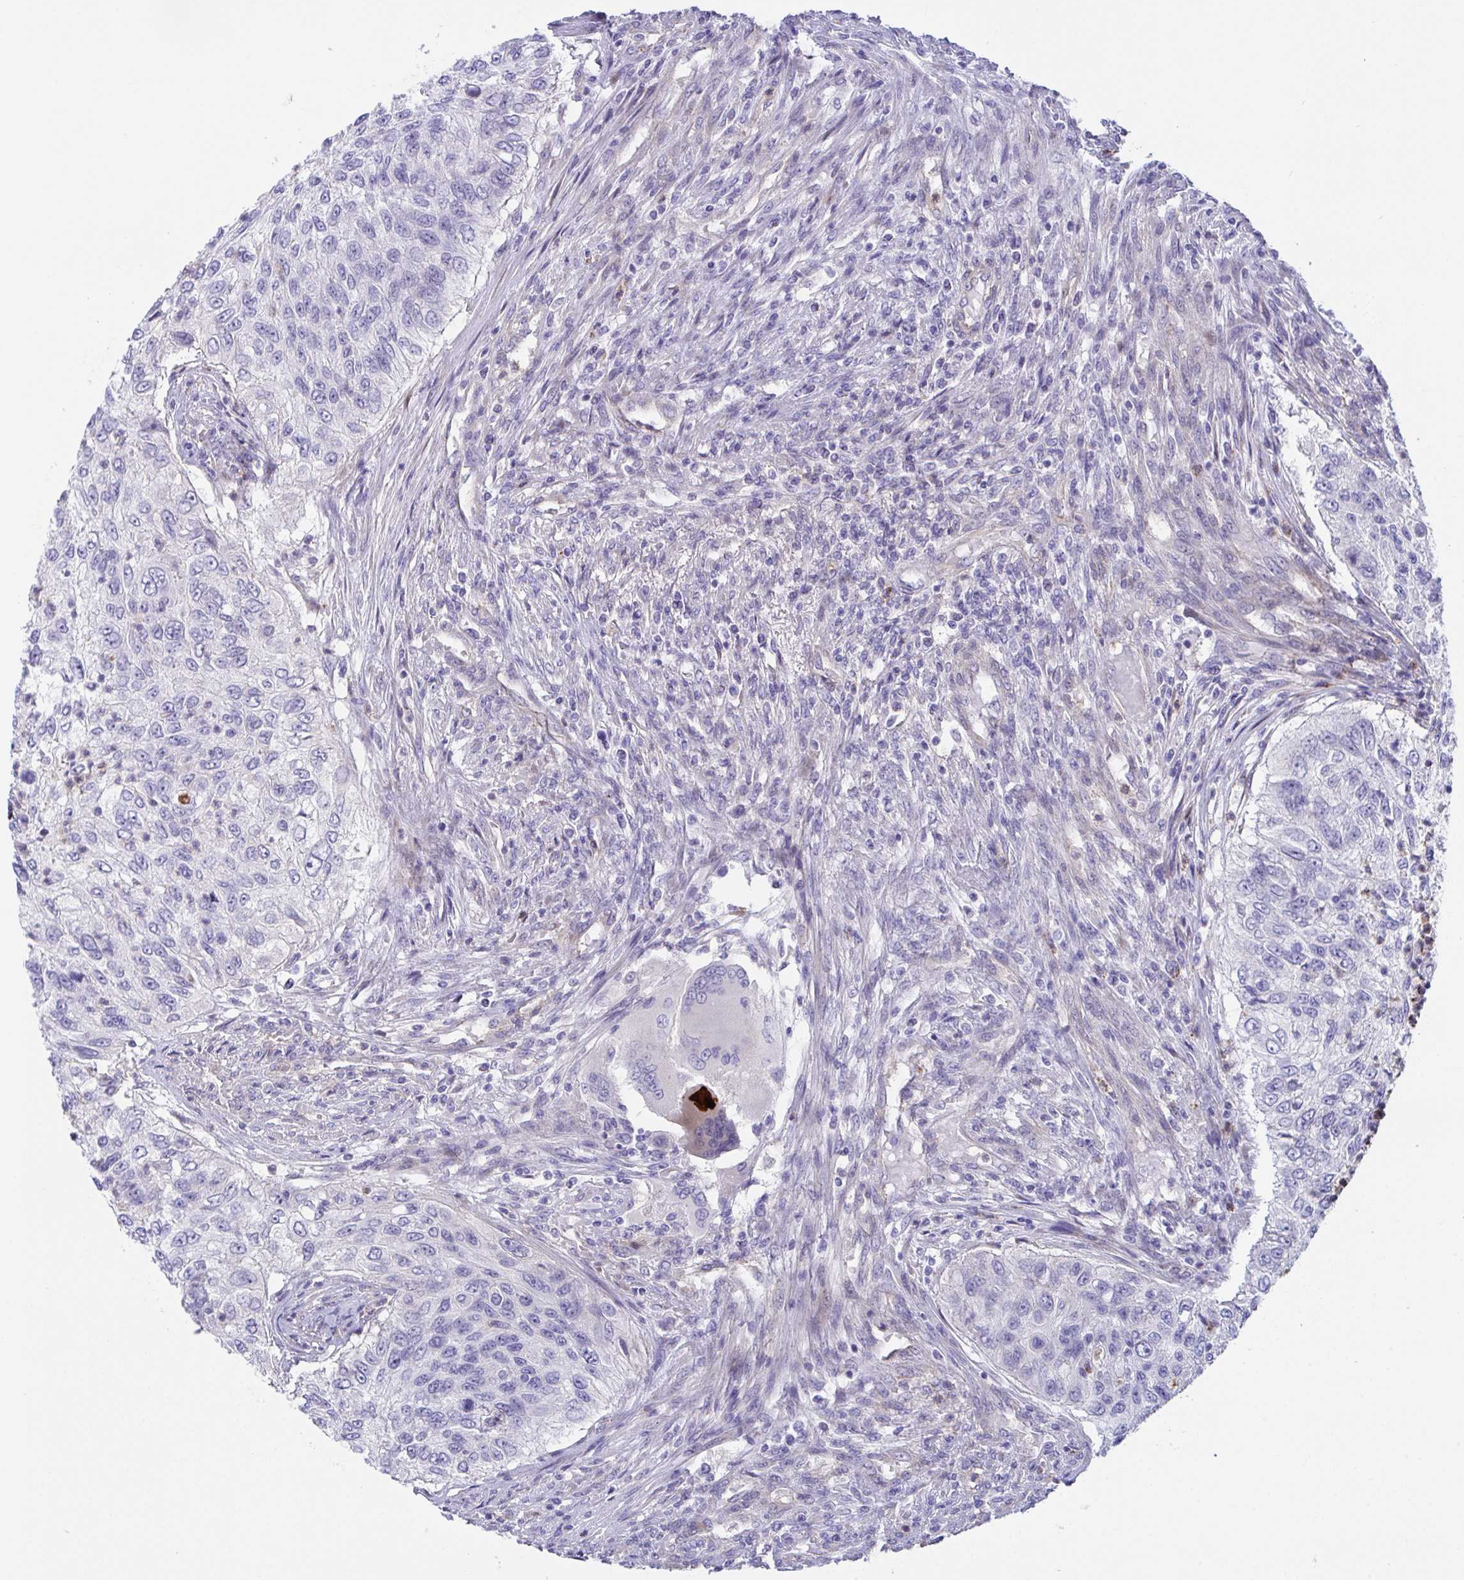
{"staining": {"intensity": "negative", "quantity": "none", "location": "none"}, "tissue": "urothelial cancer", "cell_type": "Tumor cells", "image_type": "cancer", "snomed": [{"axis": "morphology", "description": "Urothelial carcinoma, High grade"}, {"axis": "topography", "description": "Urinary bladder"}], "caption": "Immunohistochemical staining of human high-grade urothelial carcinoma reveals no significant expression in tumor cells. (Stains: DAB IHC with hematoxylin counter stain, Microscopy: brightfield microscopy at high magnification).", "gene": "RHOXF1", "patient": {"sex": "female", "age": 60}}